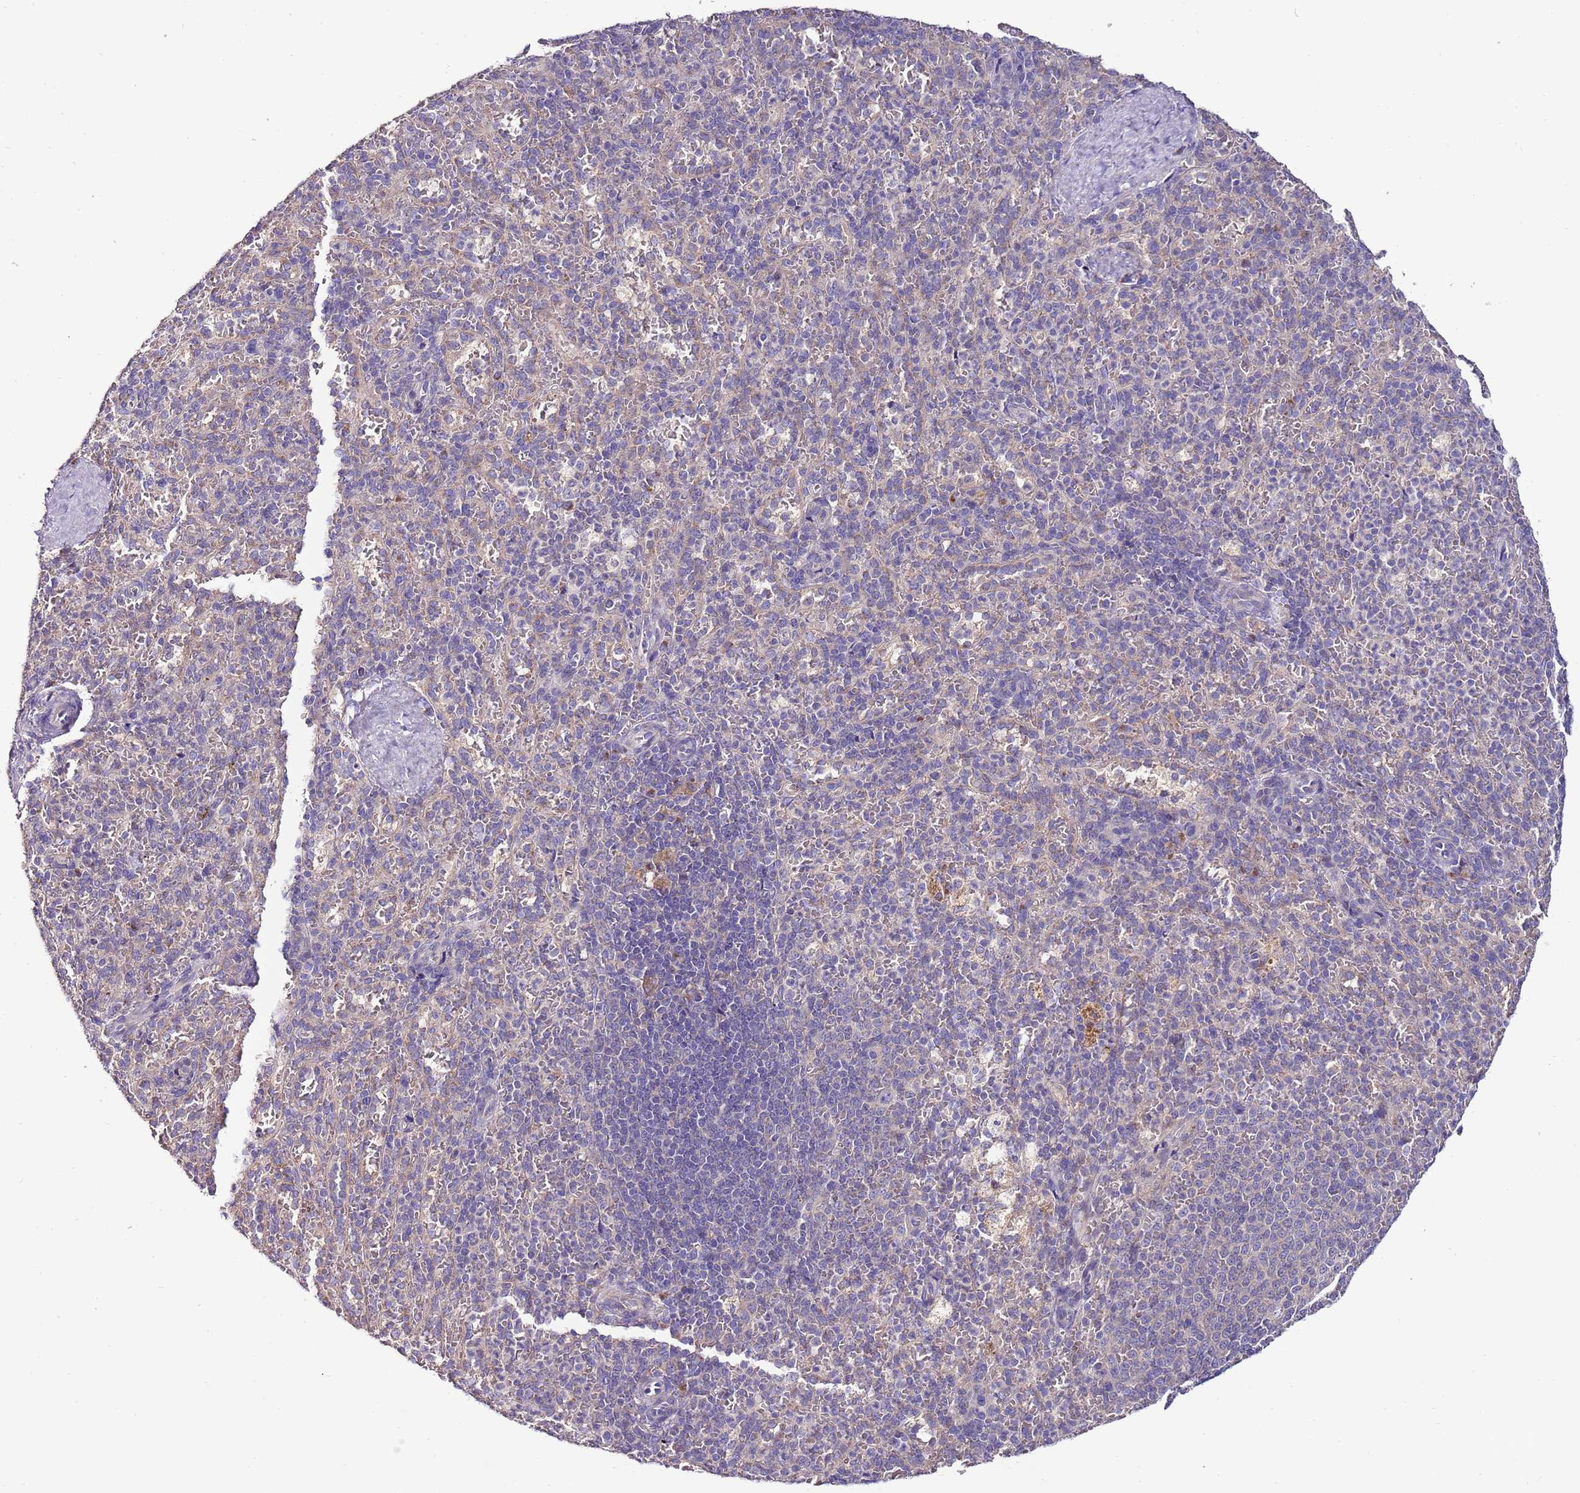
{"staining": {"intensity": "negative", "quantity": "none", "location": "none"}, "tissue": "spleen", "cell_type": "Cells in red pulp", "image_type": "normal", "snomed": [{"axis": "morphology", "description": "Normal tissue, NOS"}, {"axis": "topography", "description": "Spleen"}], "caption": "This is a micrograph of immunohistochemistry staining of unremarkable spleen, which shows no staining in cells in red pulp. (Immunohistochemistry (ihc), brightfield microscopy, high magnification).", "gene": "FAM20A", "patient": {"sex": "female", "age": 21}}